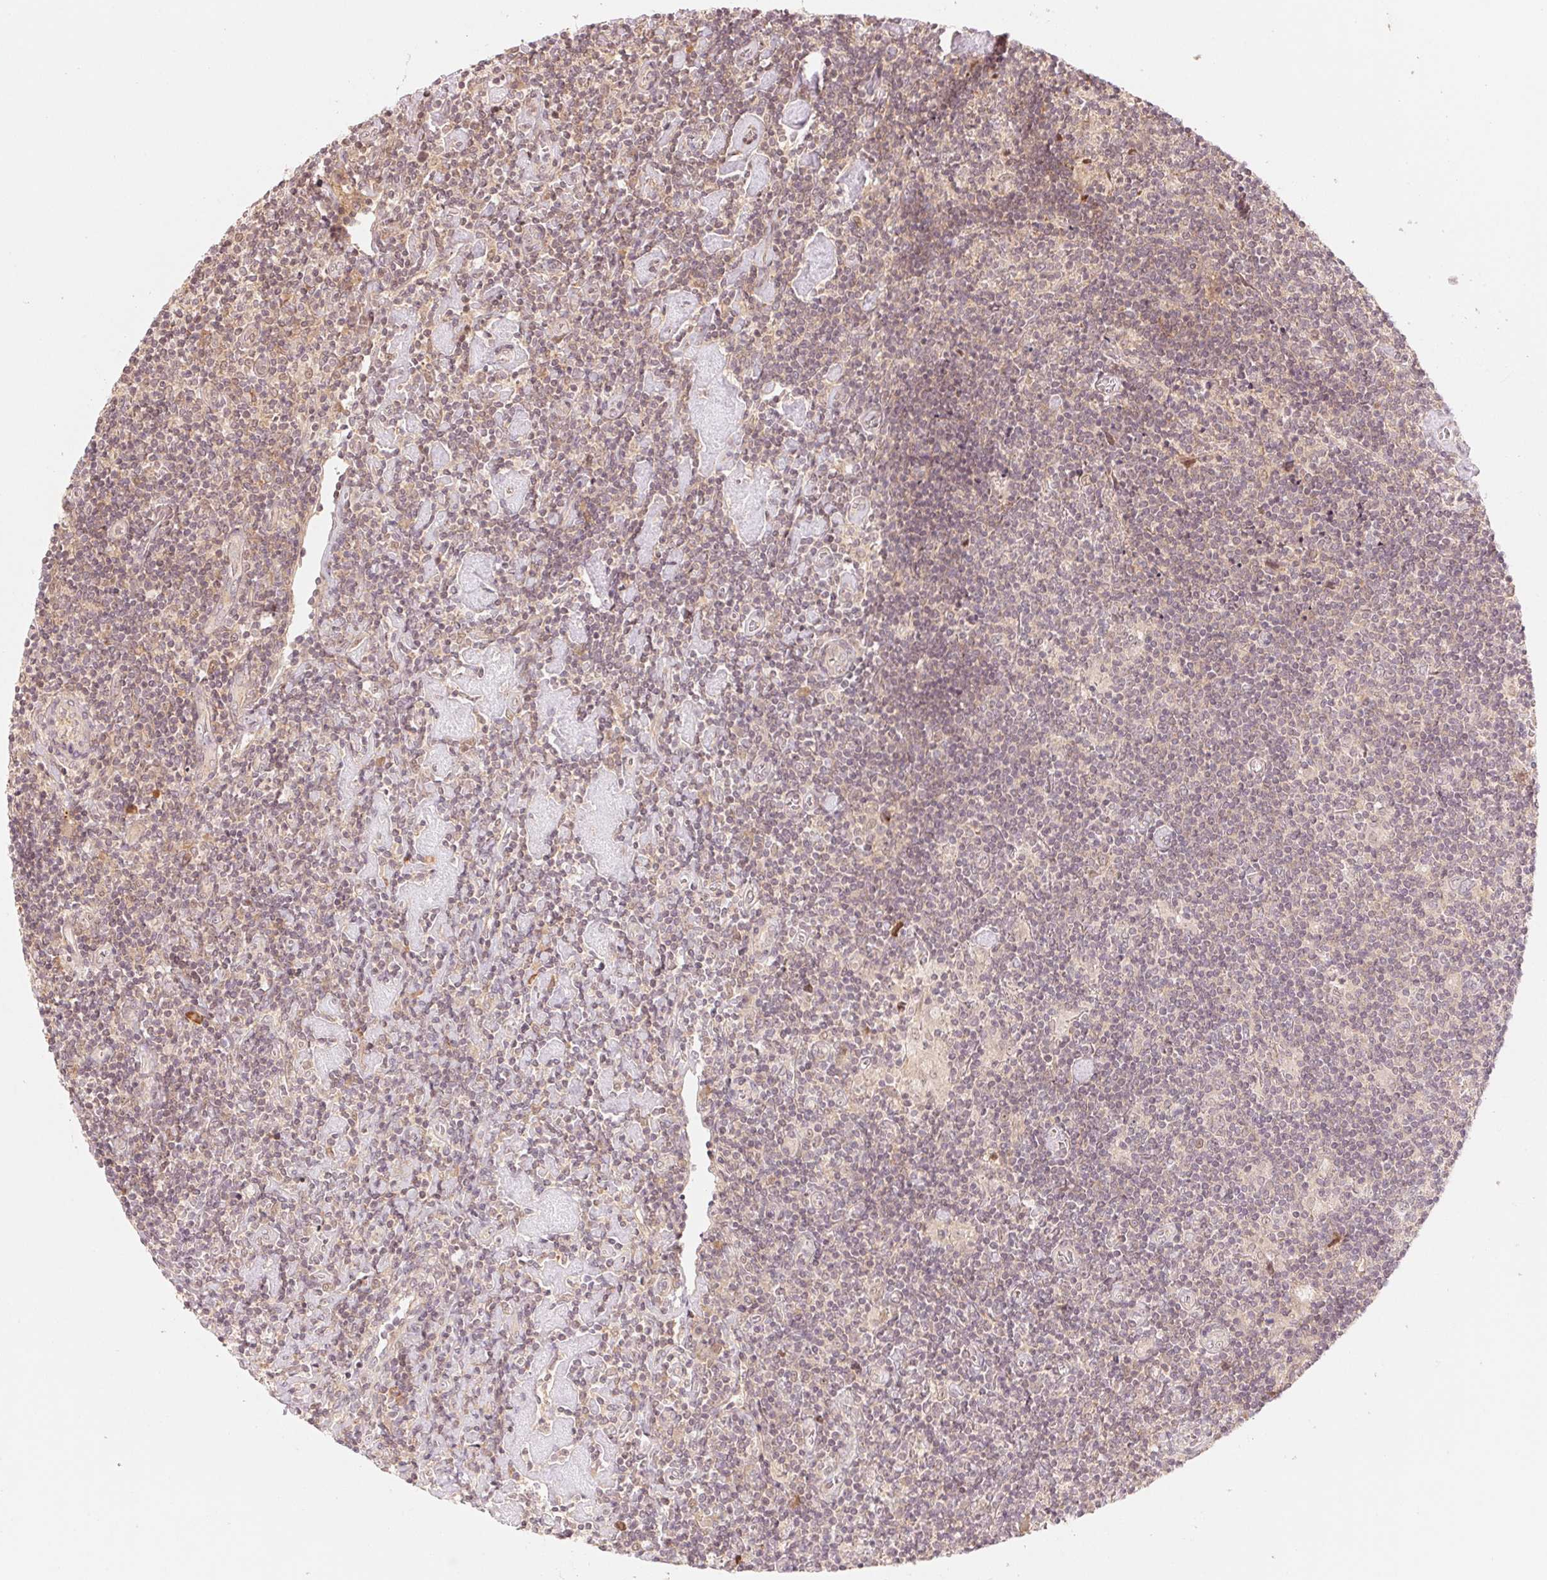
{"staining": {"intensity": "negative", "quantity": "none", "location": "none"}, "tissue": "lymphoma", "cell_type": "Tumor cells", "image_type": "cancer", "snomed": [{"axis": "morphology", "description": "Hodgkin's disease, NOS"}, {"axis": "topography", "description": "Lymph node"}], "caption": "The image demonstrates no staining of tumor cells in lymphoma.", "gene": "PRKN", "patient": {"sex": "male", "age": 40}}